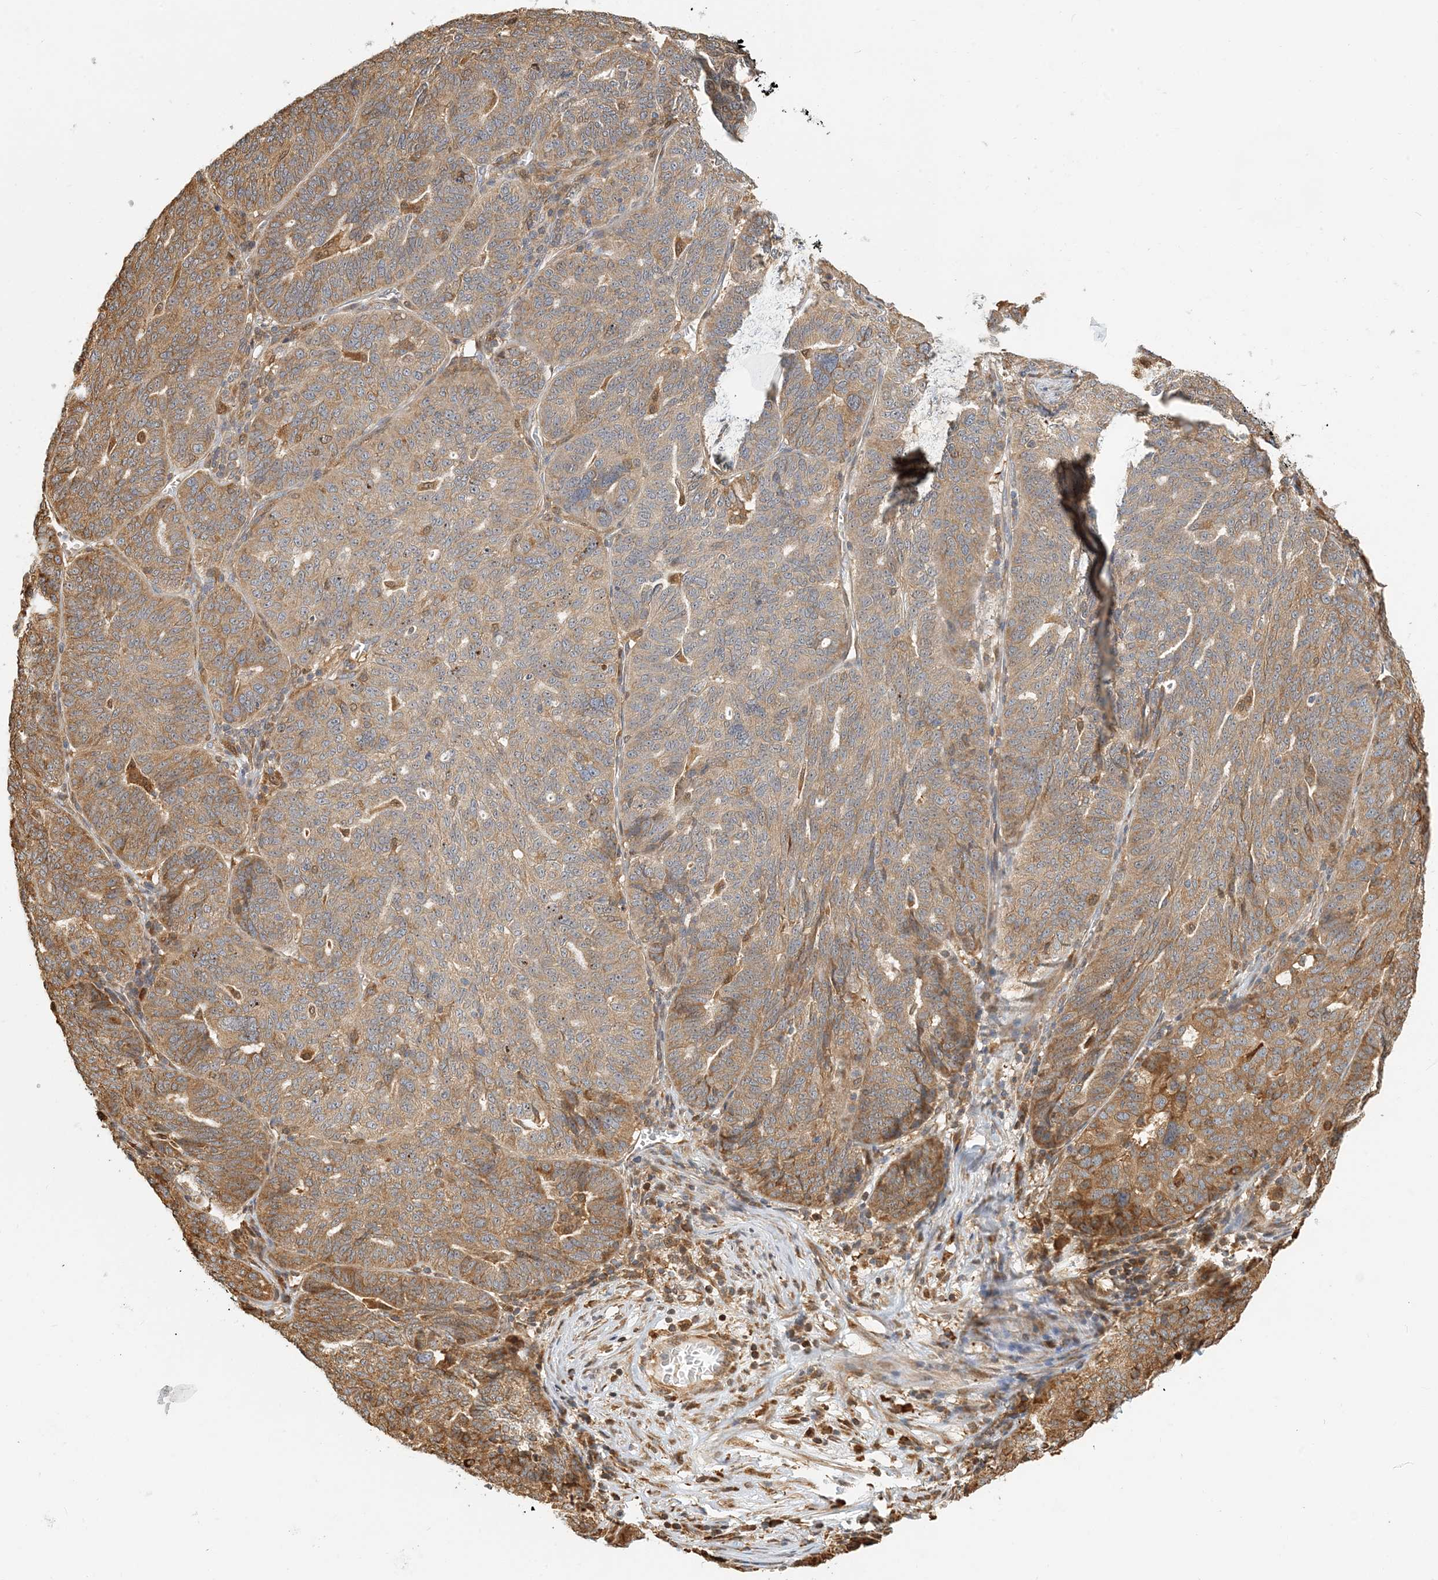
{"staining": {"intensity": "moderate", "quantity": ">75%", "location": "cytoplasmic/membranous"}, "tissue": "ovarian cancer", "cell_type": "Tumor cells", "image_type": "cancer", "snomed": [{"axis": "morphology", "description": "Cystadenocarcinoma, serous, NOS"}, {"axis": "topography", "description": "Ovary"}], "caption": "Brown immunohistochemical staining in ovarian serous cystadenocarcinoma shows moderate cytoplasmic/membranous staining in about >75% of tumor cells.", "gene": "HNMT", "patient": {"sex": "female", "age": 59}}